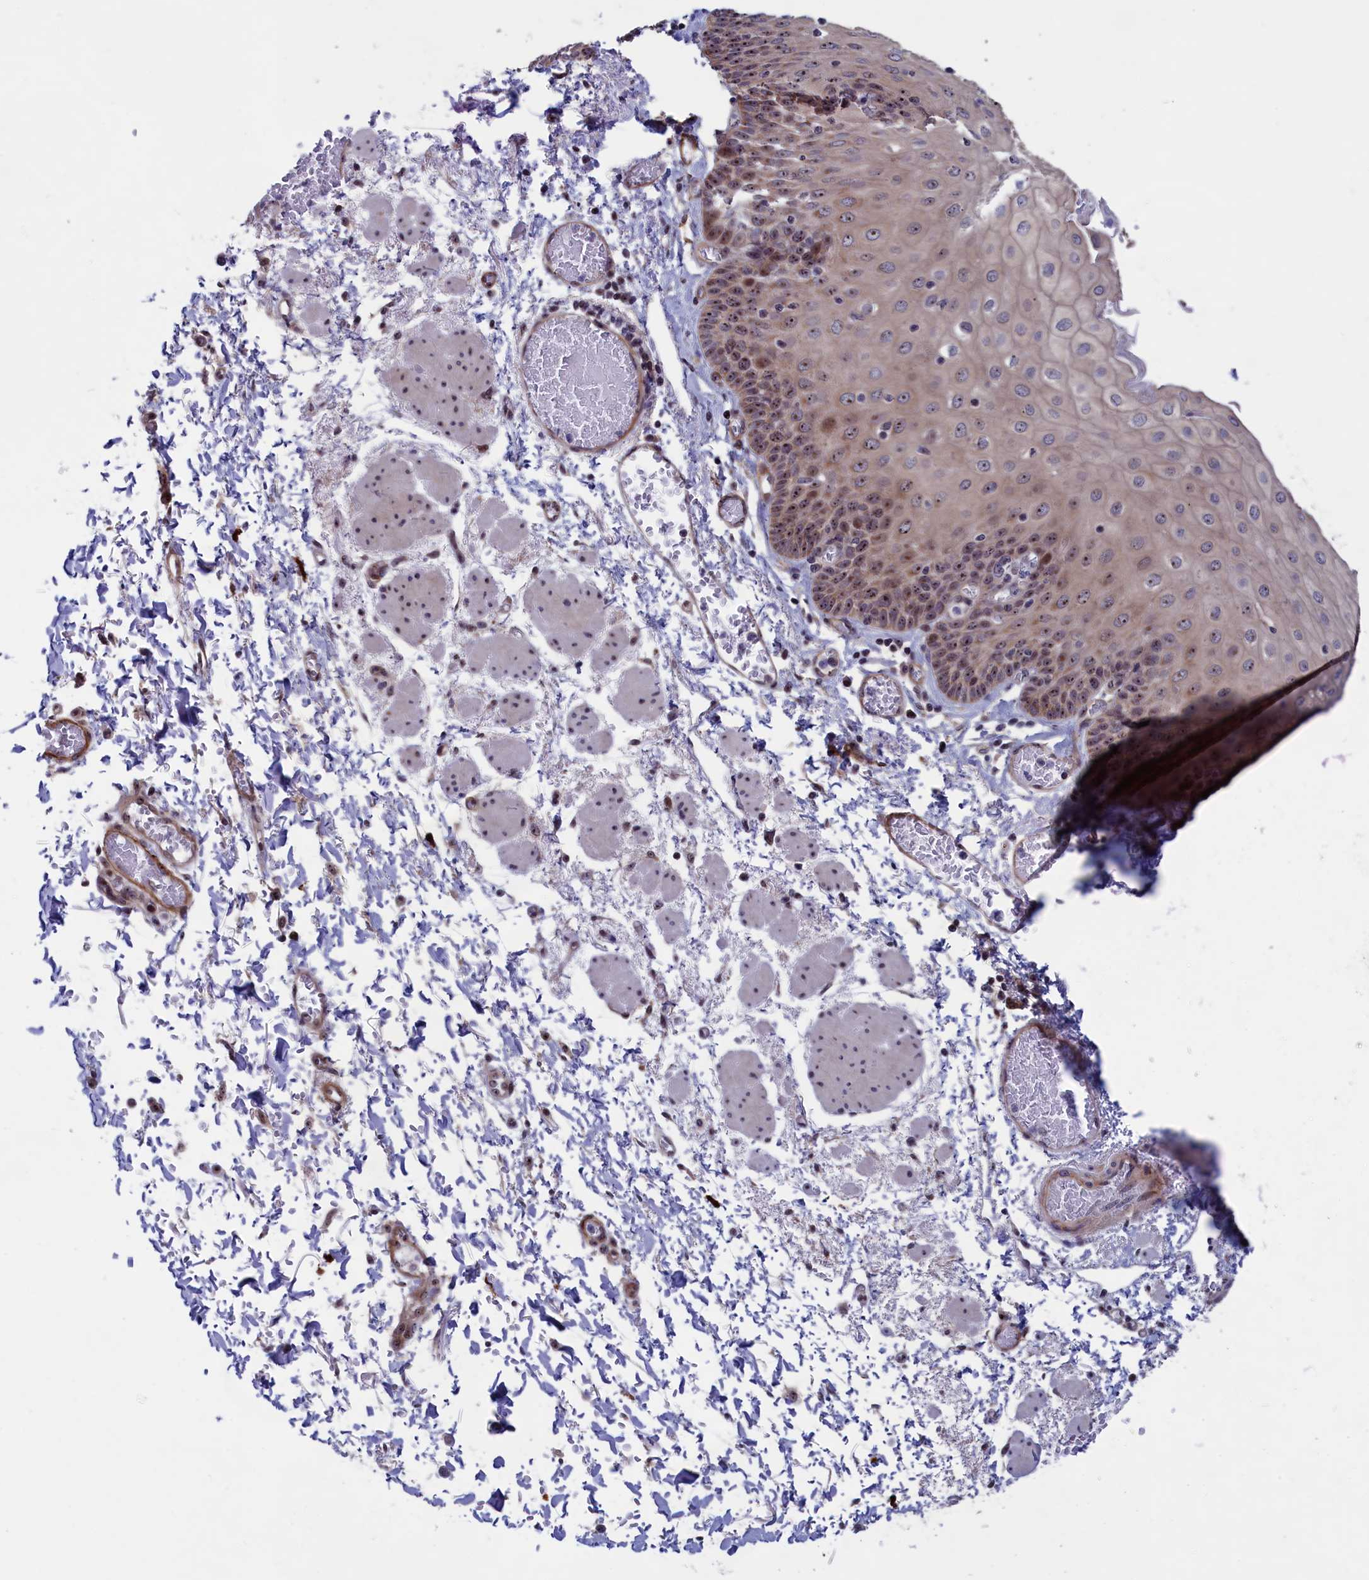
{"staining": {"intensity": "moderate", "quantity": ">75%", "location": "nuclear"}, "tissue": "esophagus", "cell_type": "Squamous epithelial cells", "image_type": "normal", "snomed": [{"axis": "morphology", "description": "Normal tissue, NOS"}, {"axis": "topography", "description": "Esophagus"}], "caption": "DAB (3,3'-diaminobenzidine) immunohistochemical staining of benign human esophagus shows moderate nuclear protein expression in about >75% of squamous epithelial cells.", "gene": "PPAN", "patient": {"sex": "male", "age": 81}}